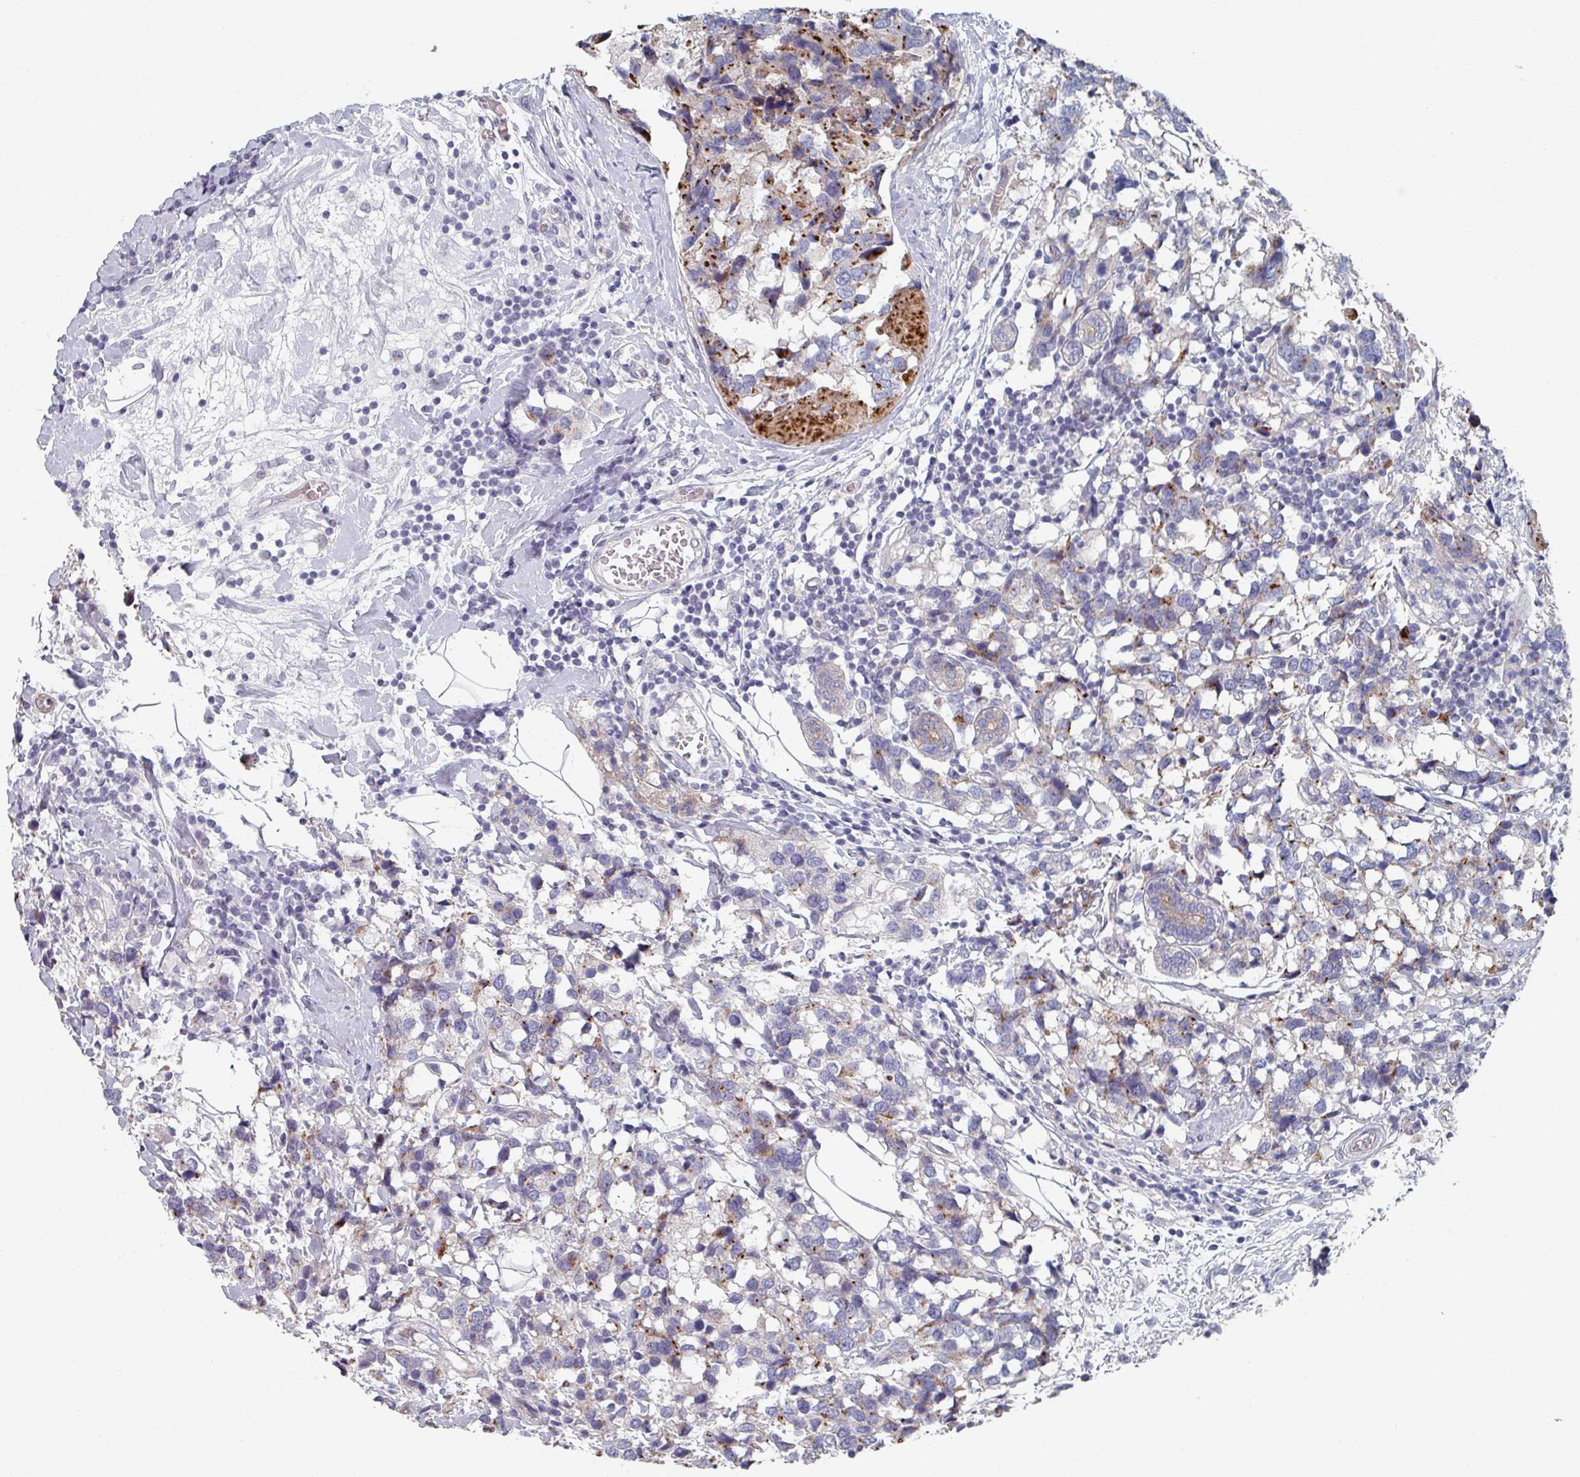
{"staining": {"intensity": "moderate", "quantity": "25%-75%", "location": "cytoplasmic/membranous"}, "tissue": "breast cancer", "cell_type": "Tumor cells", "image_type": "cancer", "snomed": [{"axis": "morphology", "description": "Lobular carcinoma"}, {"axis": "topography", "description": "Breast"}], "caption": "A brown stain shows moderate cytoplasmic/membranous expression of a protein in human breast cancer (lobular carcinoma) tumor cells.", "gene": "EFL1", "patient": {"sex": "female", "age": 59}}